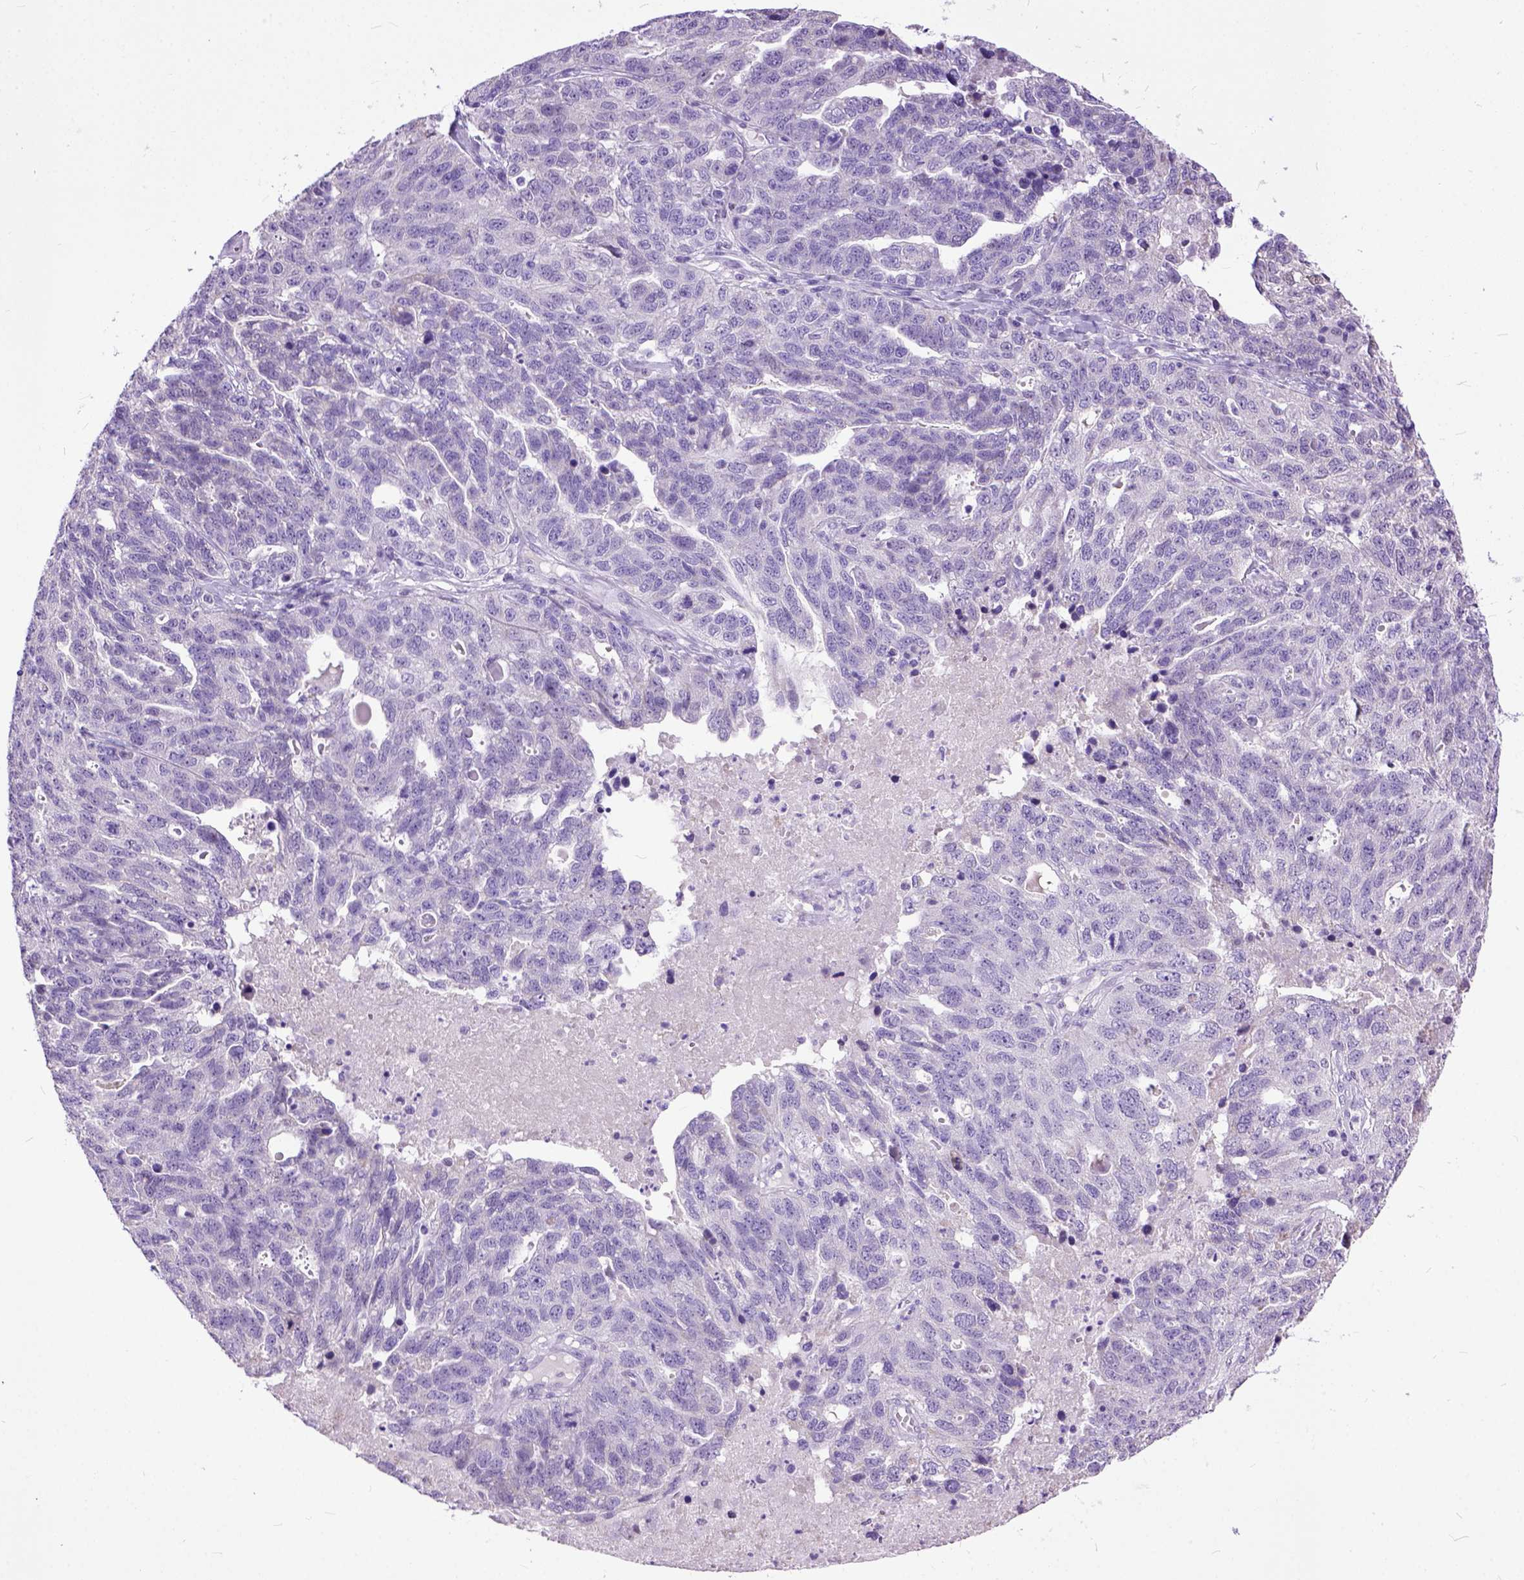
{"staining": {"intensity": "negative", "quantity": "none", "location": "none"}, "tissue": "ovarian cancer", "cell_type": "Tumor cells", "image_type": "cancer", "snomed": [{"axis": "morphology", "description": "Cystadenocarcinoma, serous, NOS"}, {"axis": "topography", "description": "Ovary"}], "caption": "Immunohistochemical staining of serous cystadenocarcinoma (ovarian) demonstrates no significant positivity in tumor cells. (Stains: DAB IHC with hematoxylin counter stain, Microscopy: brightfield microscopy at high magnification).", "gene": "CRB1", "patient": {"sex": "female", "age": 71}}